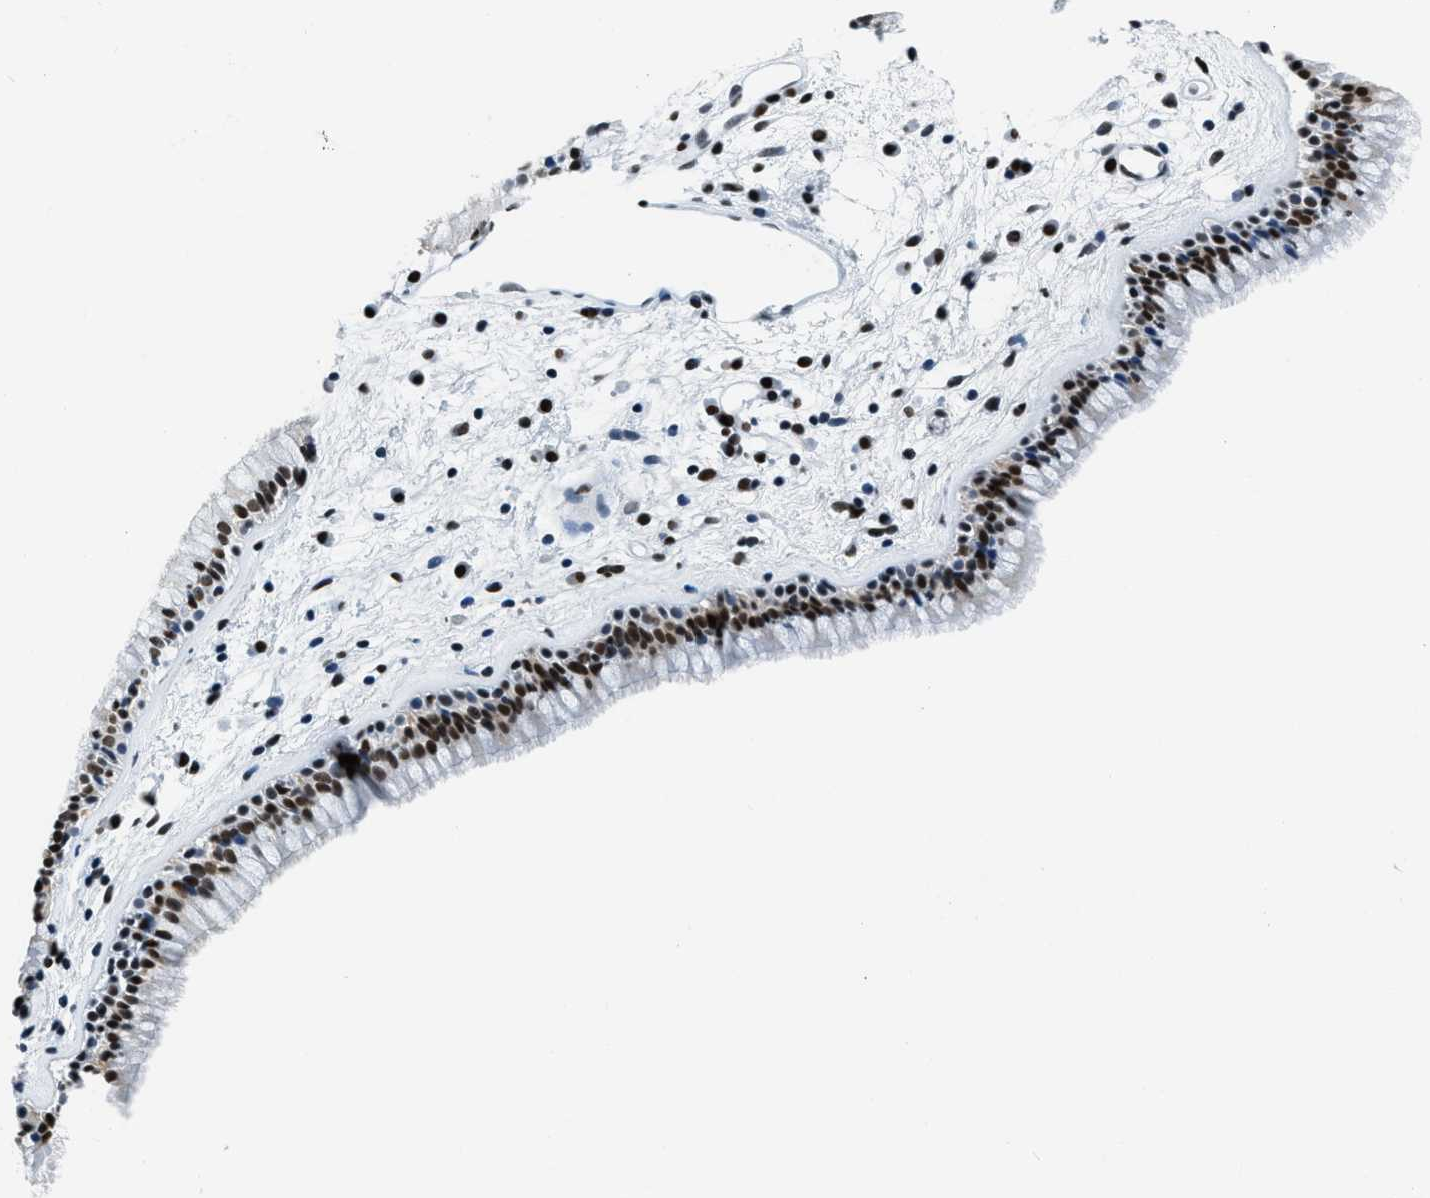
{"staining": {"intensity": "strong", "quantity": ">75%", "location": "nuclear"}, "tissue": "nasopharynx", "cell_type": "Respiratory epithelial cells", "image_type": "normal", "snomed": [{"axis": "morphology", "description": "Normal tissue, NOS"}, {"axis": "morphology", "description": "Inflammation, NOS"}, {"axis": "topography", "description": "Nasopharynx"}], "caption": "Approximately >75% of respiratory epithelial cells in benign human nasopharynx exhibit strong nuclear protein staining as visualized by brown immunohistochemical staining.", "gene": "TOP1", "patient": {"sex": "male", "age": 48}}